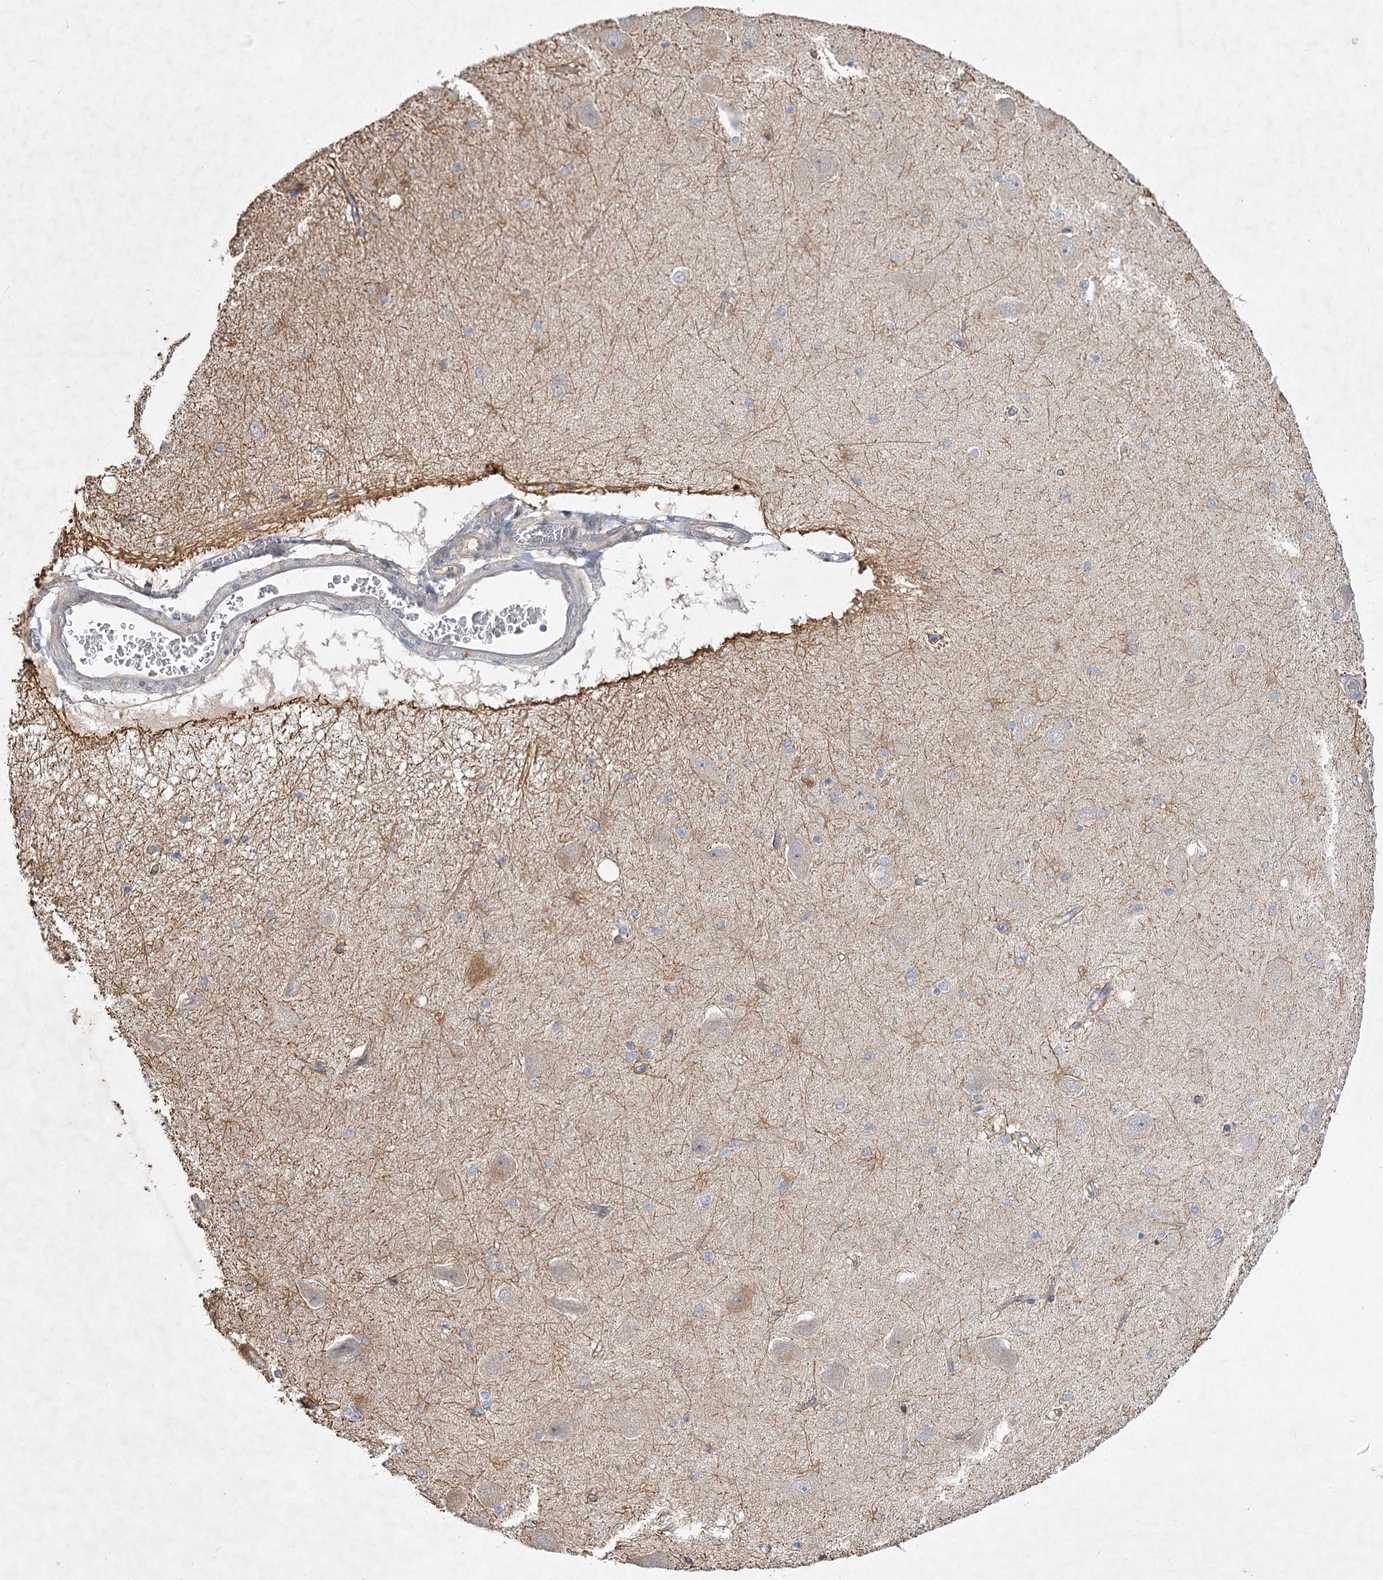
{"staining": {"intensity": "negative", "quantity": "none", "location": "none"}, "tissue": "hippocampus", "cell_type": "Glial cells", "image_type": "normal", "snomed": [{"axis": "morphology", "description": "Normal tissue, NOS"}, {"axis": "topography", "description": "Hippocampus"}], "caption": "Hippocampus was stained to show a protein in brown. There is no significant positivity in glial cells. The staining was performed using DAB (3,3'-diaminobenzidine) to visualize the protein expression in brown, while the nuclei were stained in blue with hematoxylin (Magnification: 20x).", "gene": "PYROXD1", "patient": {"sex": "female", "age": 54}}